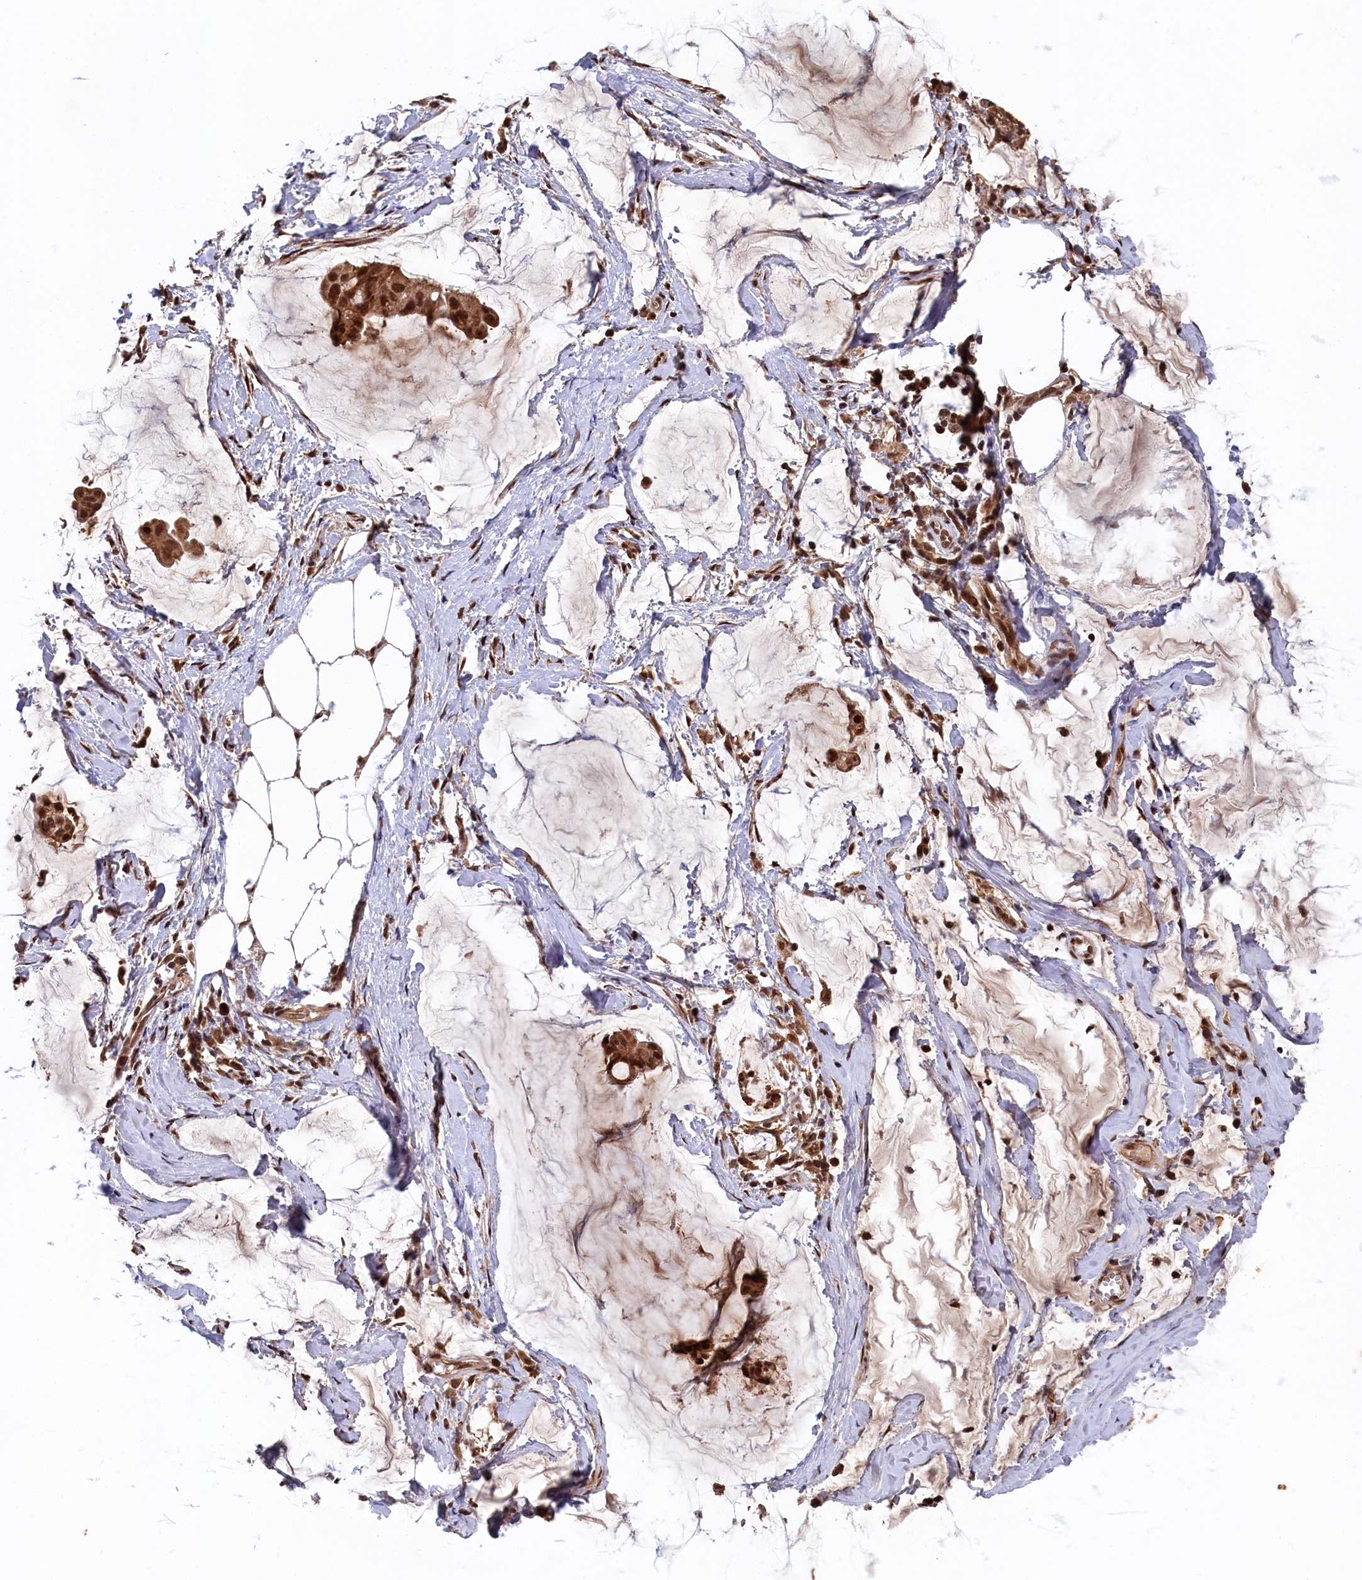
{"staining": {"intensity": "moderate", "quantity": ">75%", "location": "cytoplasmic/membranous,nuclear"}, "tissue": "ovarian cancer", "cell_type": "Tumor cells", "image_type": "cancer", "snomed": [{"axis": "morphology", "description": "Cystadenocarcinoma, mucinous, NOS"}, {"axis": "topography", "description": "Ovary"}], "caption": "Ovarian cancer (mucinous cystadenocarcinoma) stained for a protein demonstrates moderate cytoplasmic/membranous and nuclear positivity in tumor cells.", "gene": "CLPX", "patient": {"sex": "female", "age": 73}}